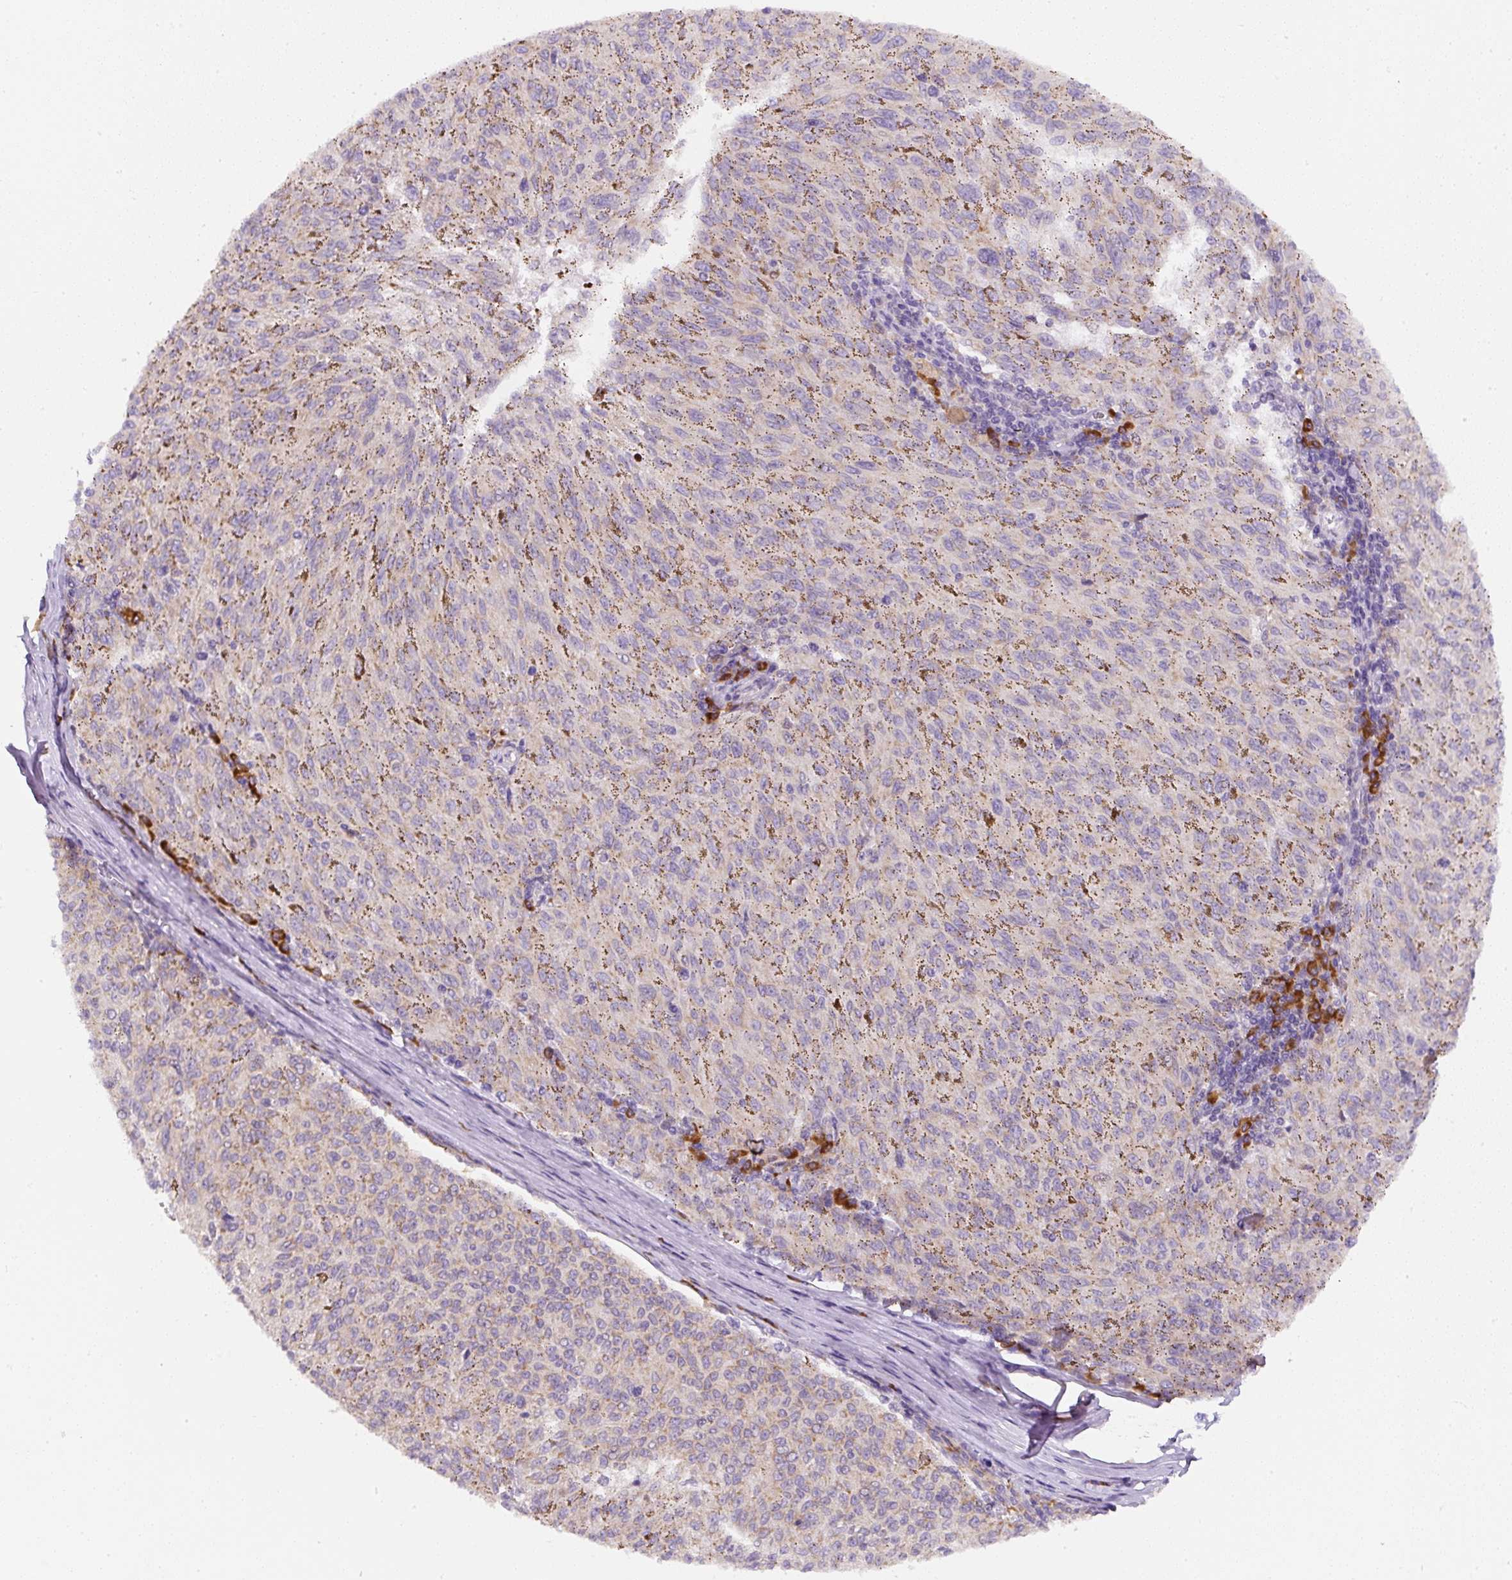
{"staining": {"intensity": "negative", "quantity": "none", "location": "none"}, "tissue": "melanoma", "cell_type": "Tumor cells", "image_type": "cancer", "snomed": [{"axis": "morphology", "description": "Malignant melanoma, NOS"}, {"axis": "topography", "description": "Skin"}], "caption": "Melanoma stained for a protein using IHC reveals no expression tumor cells.", "gene": "DDOST", "patient": {"sex": "female", "age": 72}}